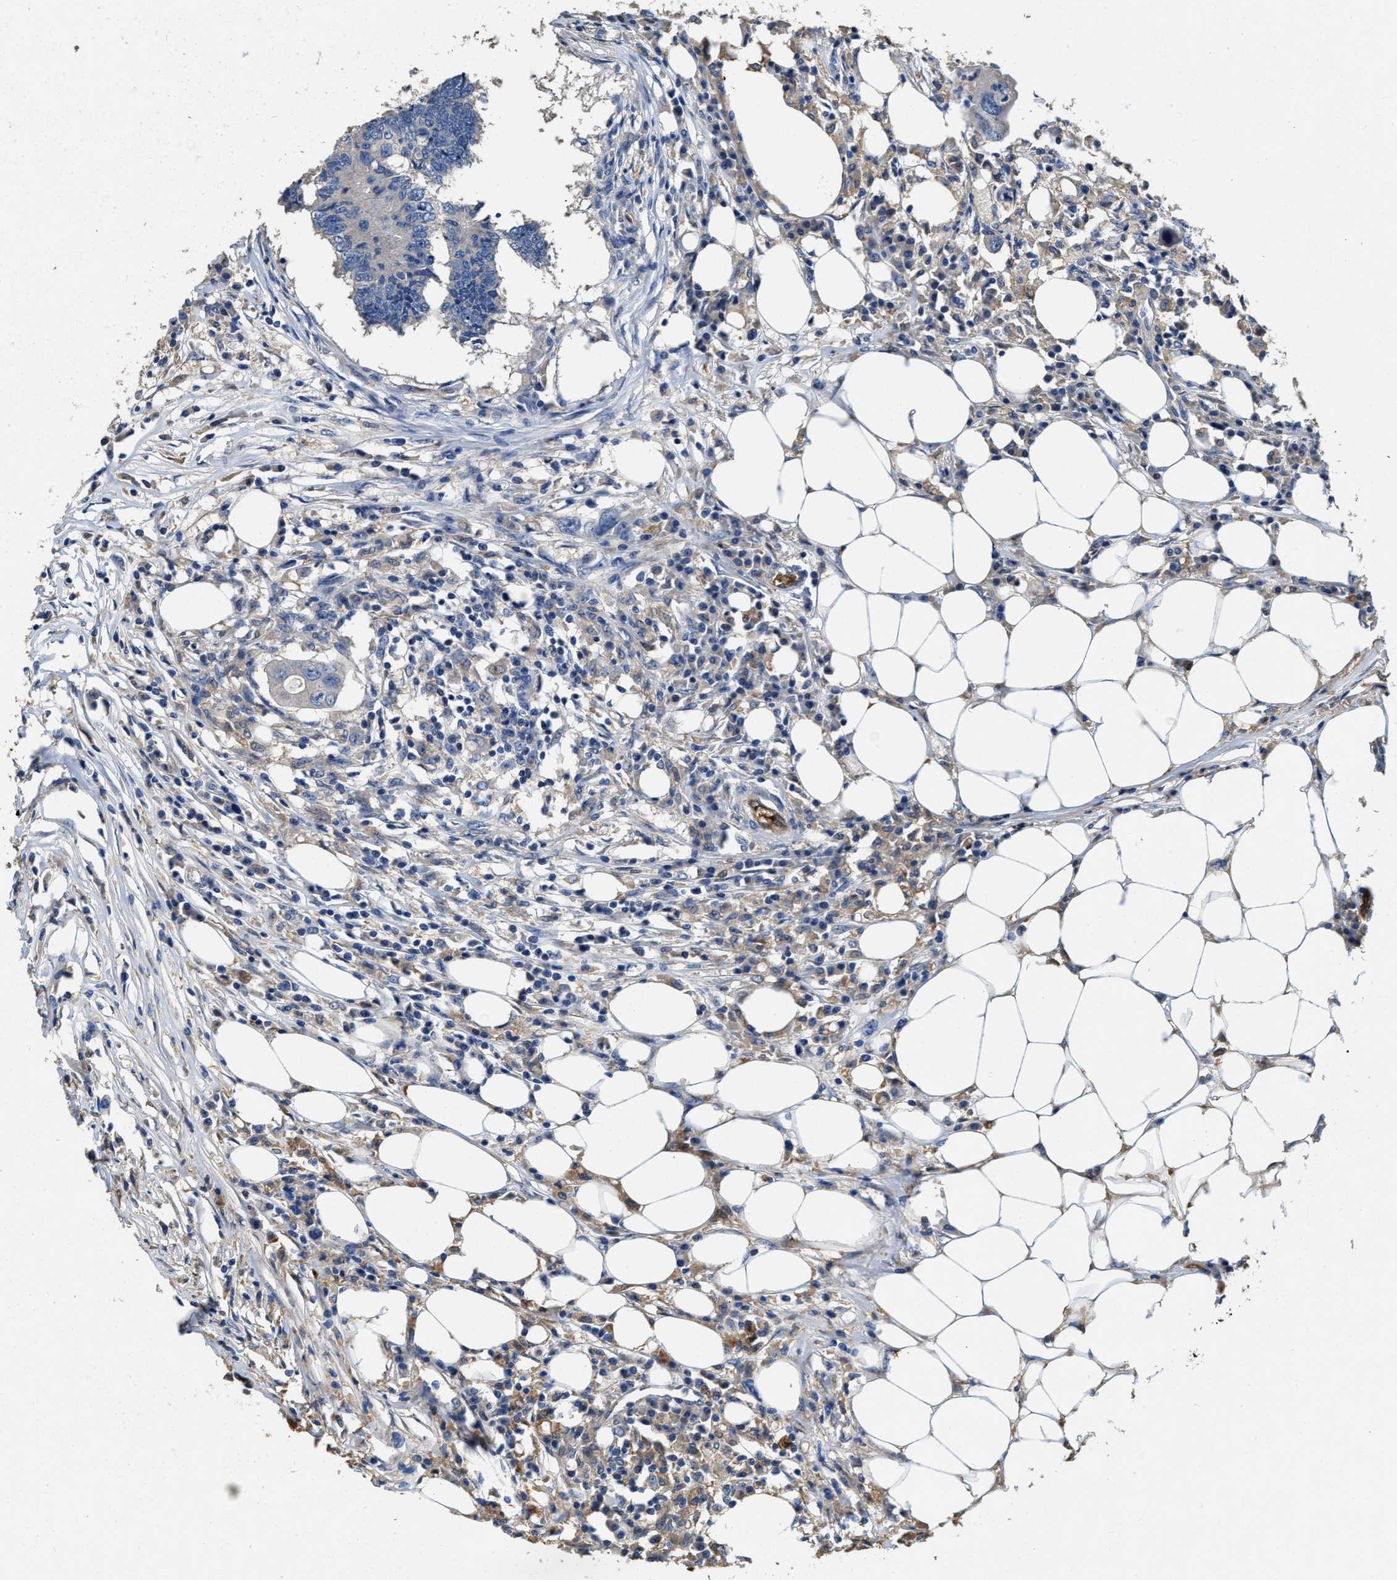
{"staining": {"intensity": "negative", "quantity": "none", "location": "none"}, "tissue": "colorectal cancer", "cell_type": "Tumor cells", "image_type": "cancer", "snomed": [{"axis": "morphology", "description": "Adenocarcinoma, NOS"}, {"axis": "topography", "description": "Colon"}], "caption": "This is a micrograph of IHC staining of colorectal adenocarcinoma, which shows no expression in tumor cells. (IHC, brightfield microscopy, high magnification).", "gene": "PEG10", "patient": {"sex": "male", "age": 71}}